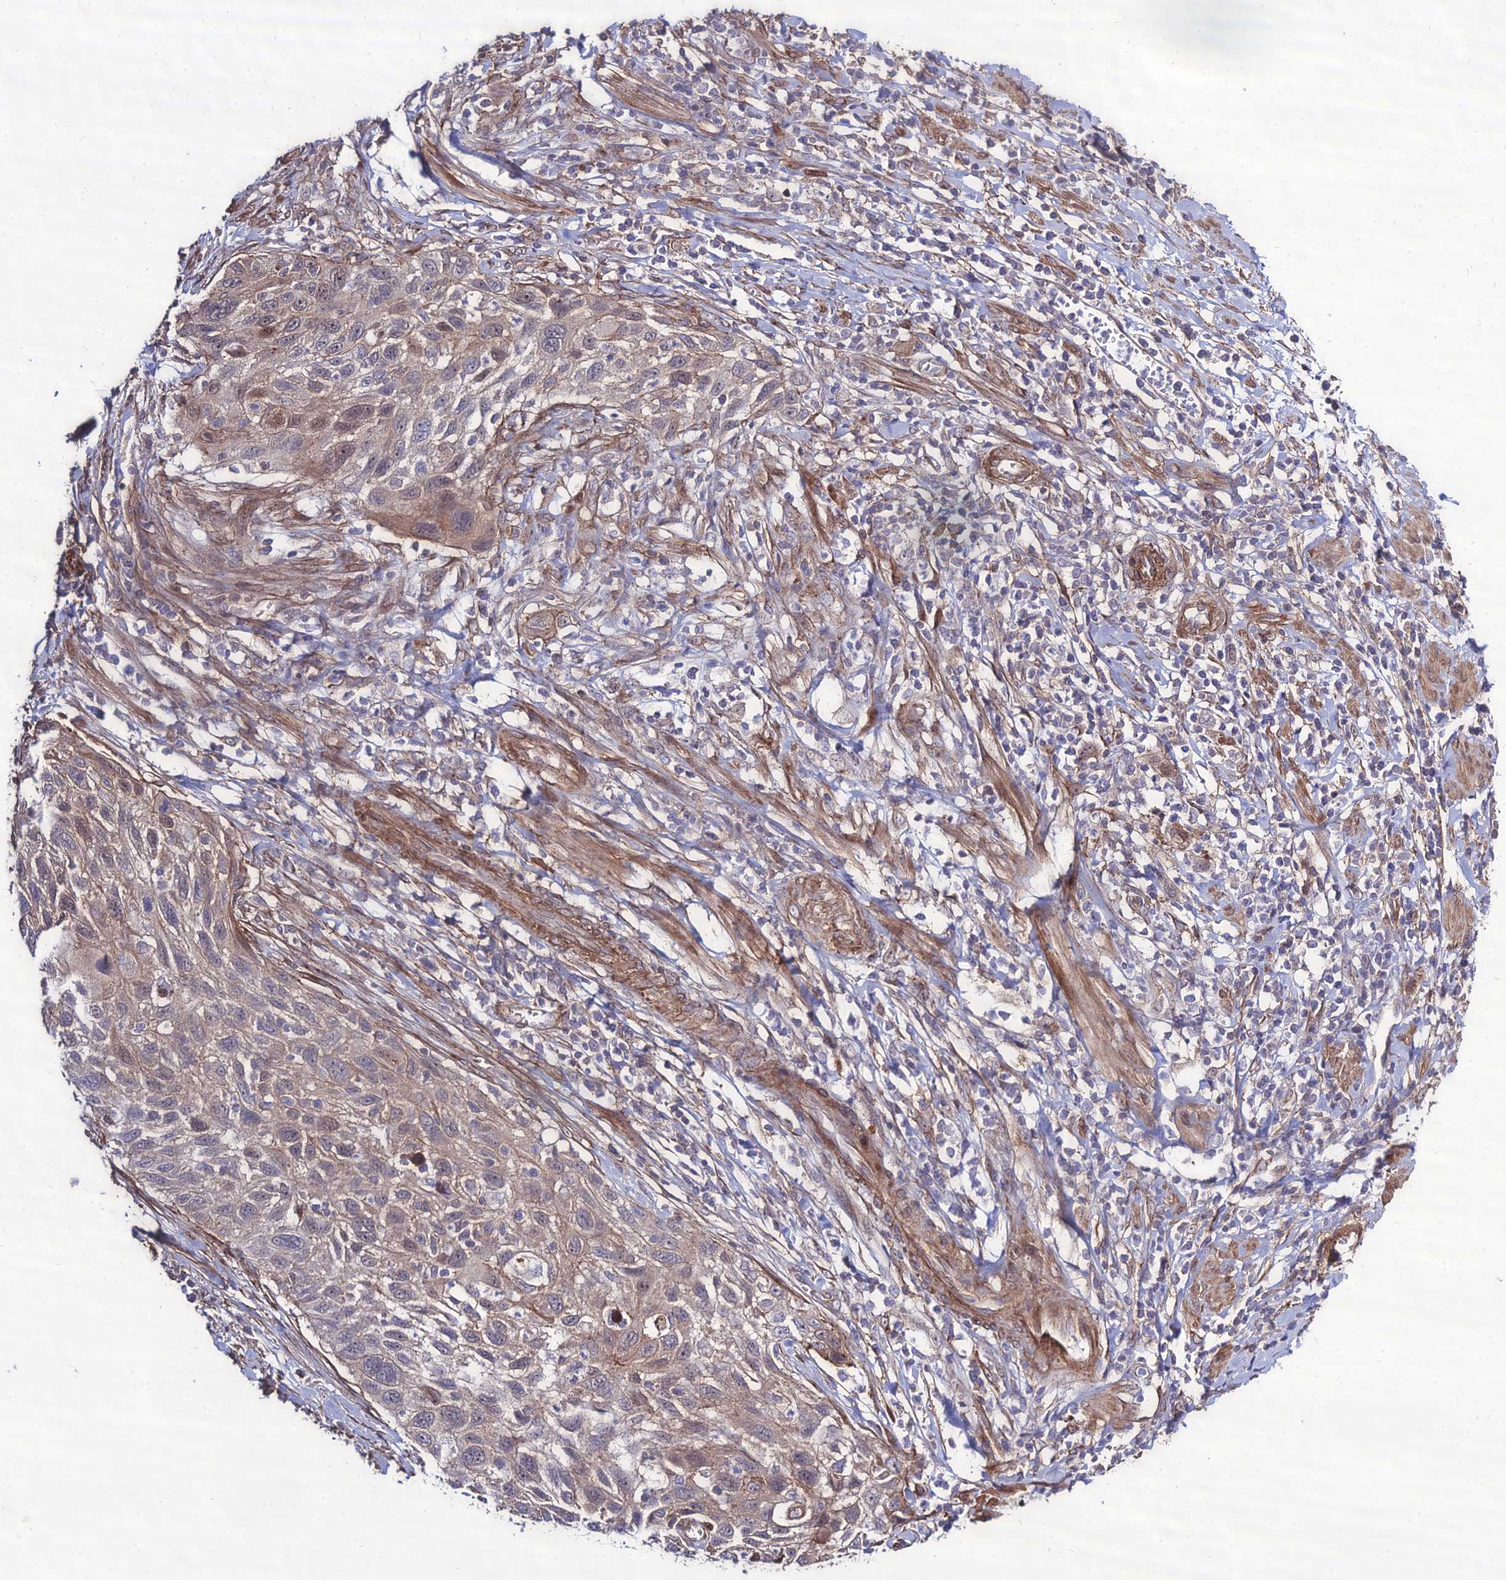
{"staining": {"intensity": "weak", "quantity": "25%-75%", "location": "cytoplasmic/membranous,nuclear"}, "tissue": "cervical cancer", "cell_type": "Tumor cells", "image_type": "cancer", "snomed": [{"axis": "morphology", "description": "Squamous cell carcinoma, NOS"}, {"axis": "topography", "description": "Cervix"}], "caption": "Brown immunohistochemical staining in human cervical cancer (squamous cell carcinoma) shows weak cytoplasmic/membranous and nuclear expression in approximately 25%-75% of tumor cells.", "gene": "TSPYL2", "patient": {"sex": "female", "age": 70}}